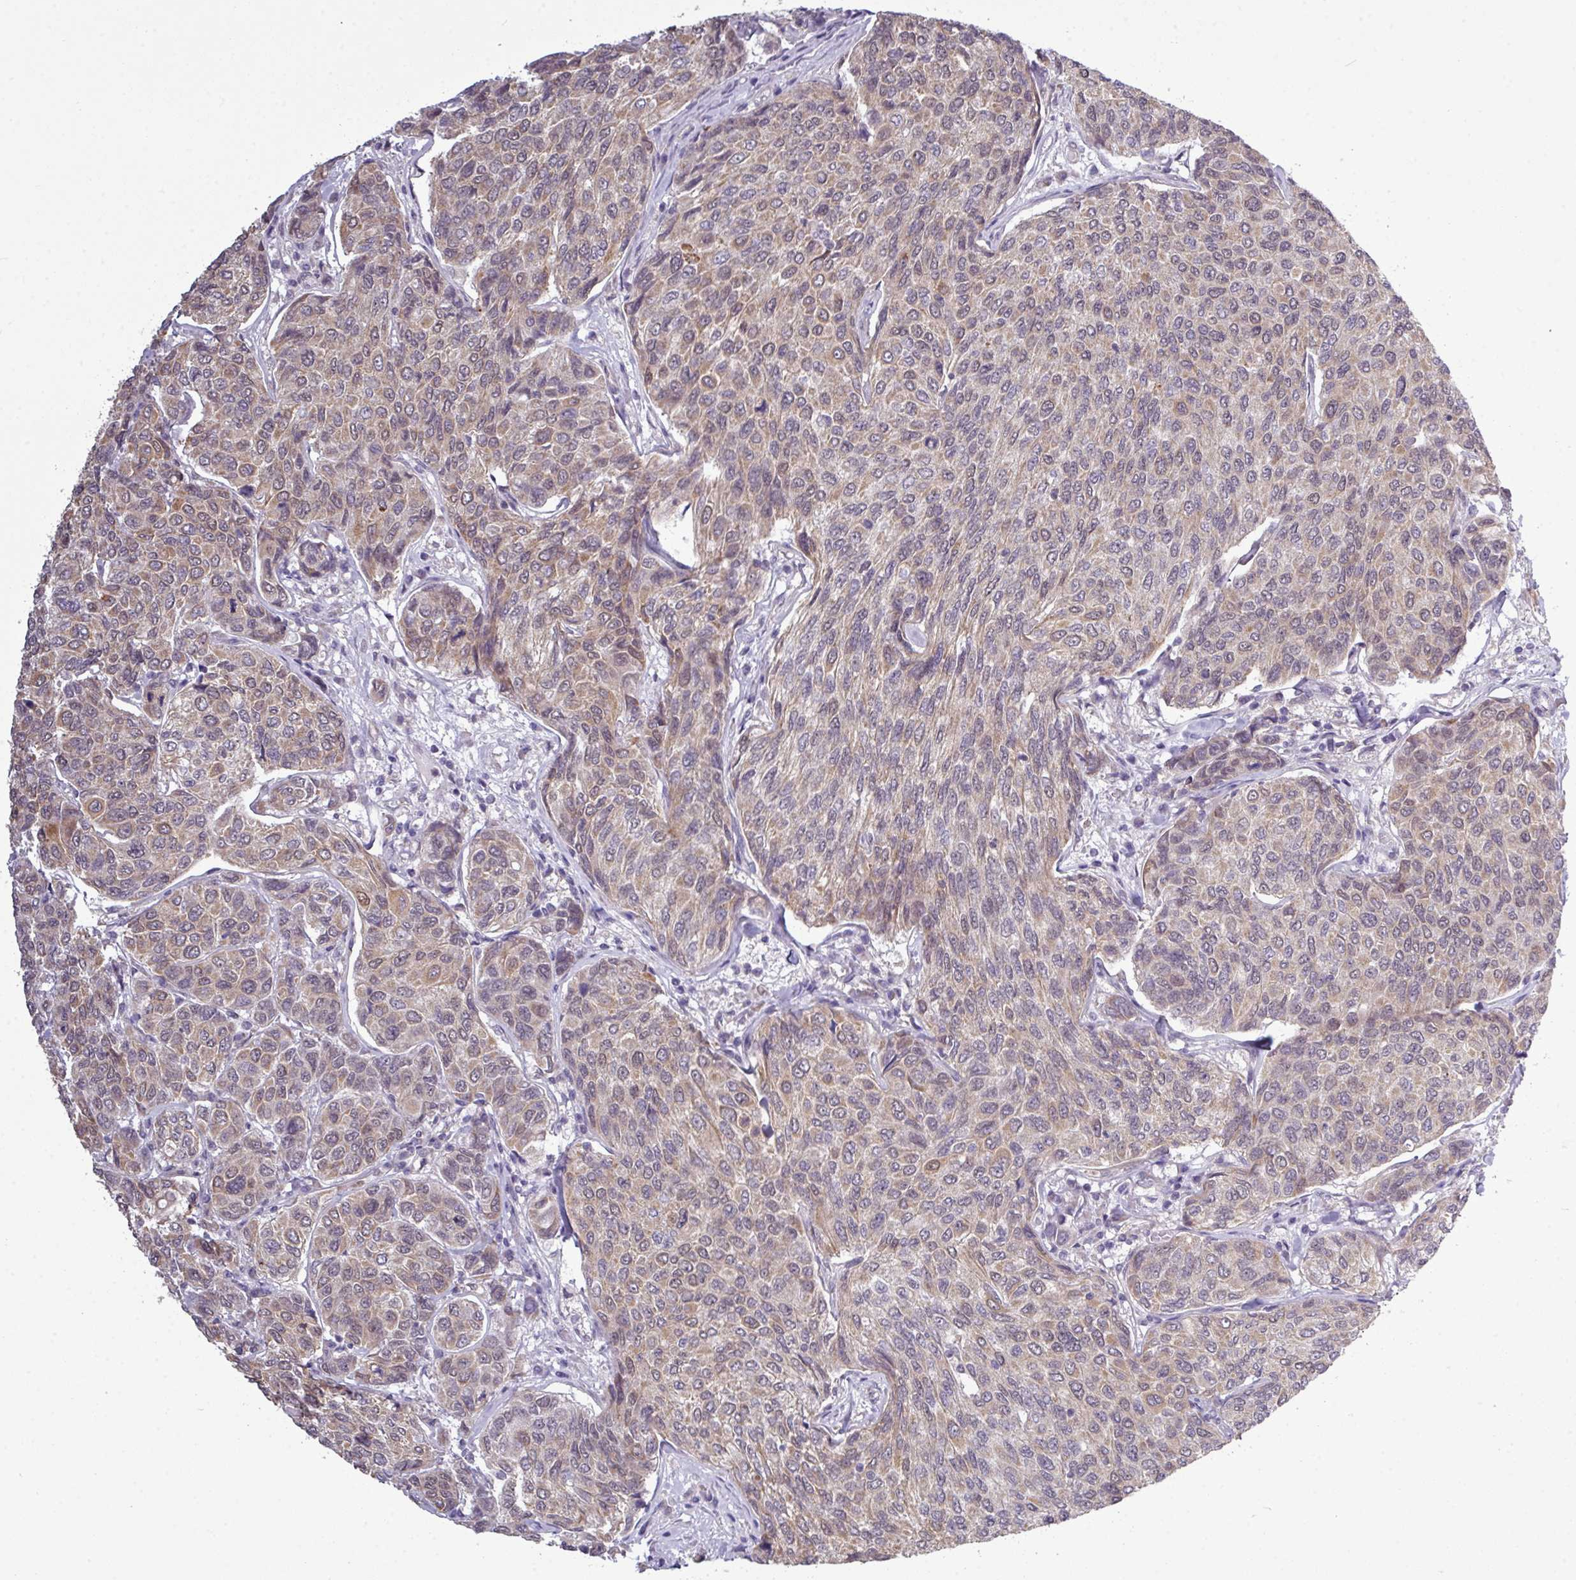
{"staining": {"intensity": "weak", "quantity": "25%-75%", "location": "cytoplasmic/membranous,nuclear"}, "tissue": "breast cancer", "cell_type": "Tumor cells", "image_type": "cancer", "snomed": [{"axis": "morphology", "description": "Duct carcinoma"}, {"axis": "topography", "description": "Breast"}], "caption": "Immunohistochemical staining of human invasive ductal carcinoma (breast) reveals weak cytoplasmic/membranous and nuclear protein expression in about 25%-75% of tumor cells.", "gene": "ZNF217", "patient": {"sex": "female", "age": 55}}